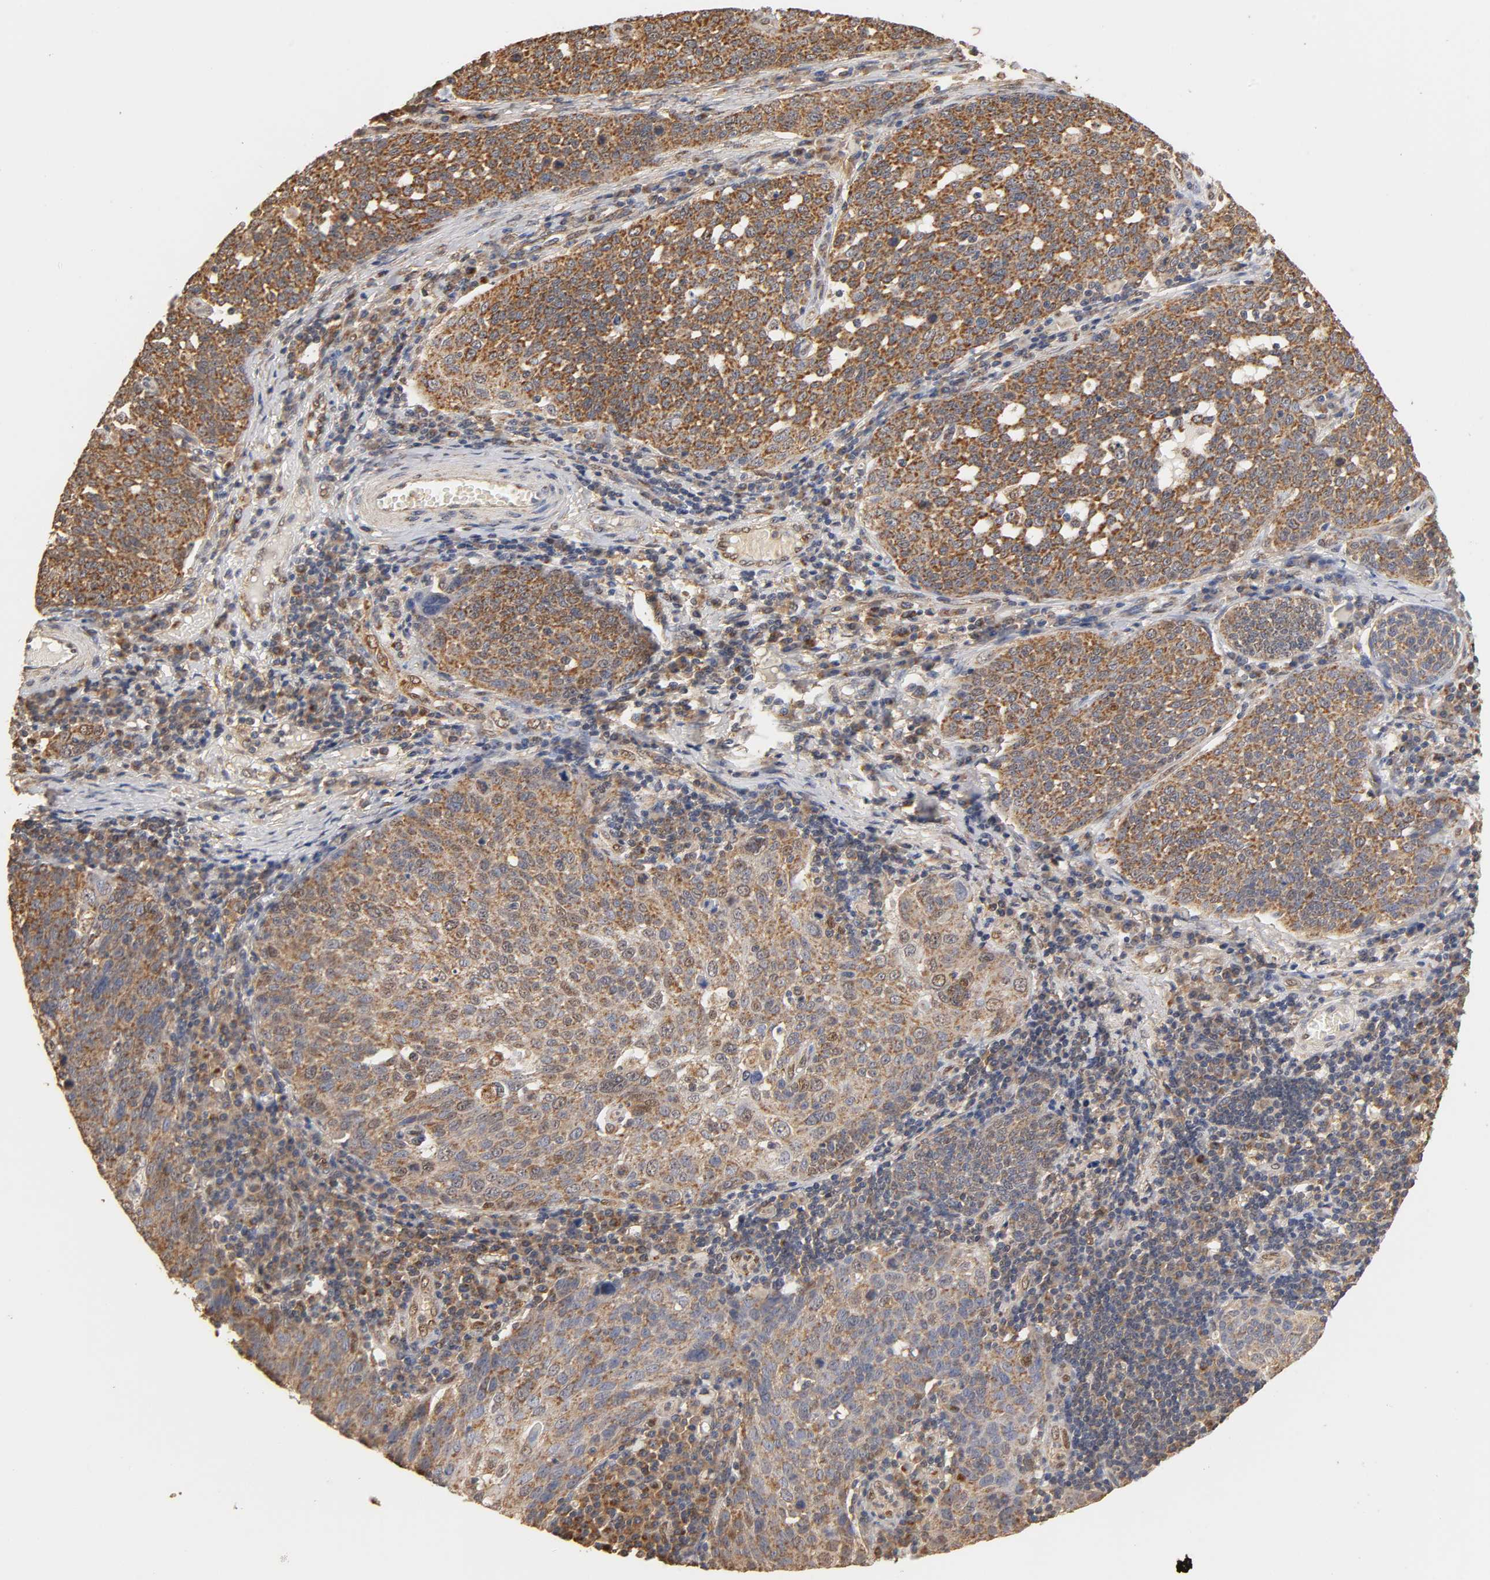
{"staining": {"intensity": "strong", "quantity": ">75%", "location": "cytoplasmic/membranous"}, "tissue": "cervical cancer", "cell_type": "Tumor cells", "image_type": "cancer", "snomed": [{"axis": "morphology", "description": "Squamous cell carcinoma, NOS"}, {"axis": "topography", "description": "Cervix"}], "caption": "Immunohistochemistry (IHC) photomicrograph of neoplastic tissue: cervical cancer stained using IHC displays high levels of strong protein expression localized specifically in the cytoplasmic/membranous of tumor cells, appearing as a cytoplasmic/membranous brown color.", "gene": "PKN1", "patient": {"sex": "female", "age": 34}}